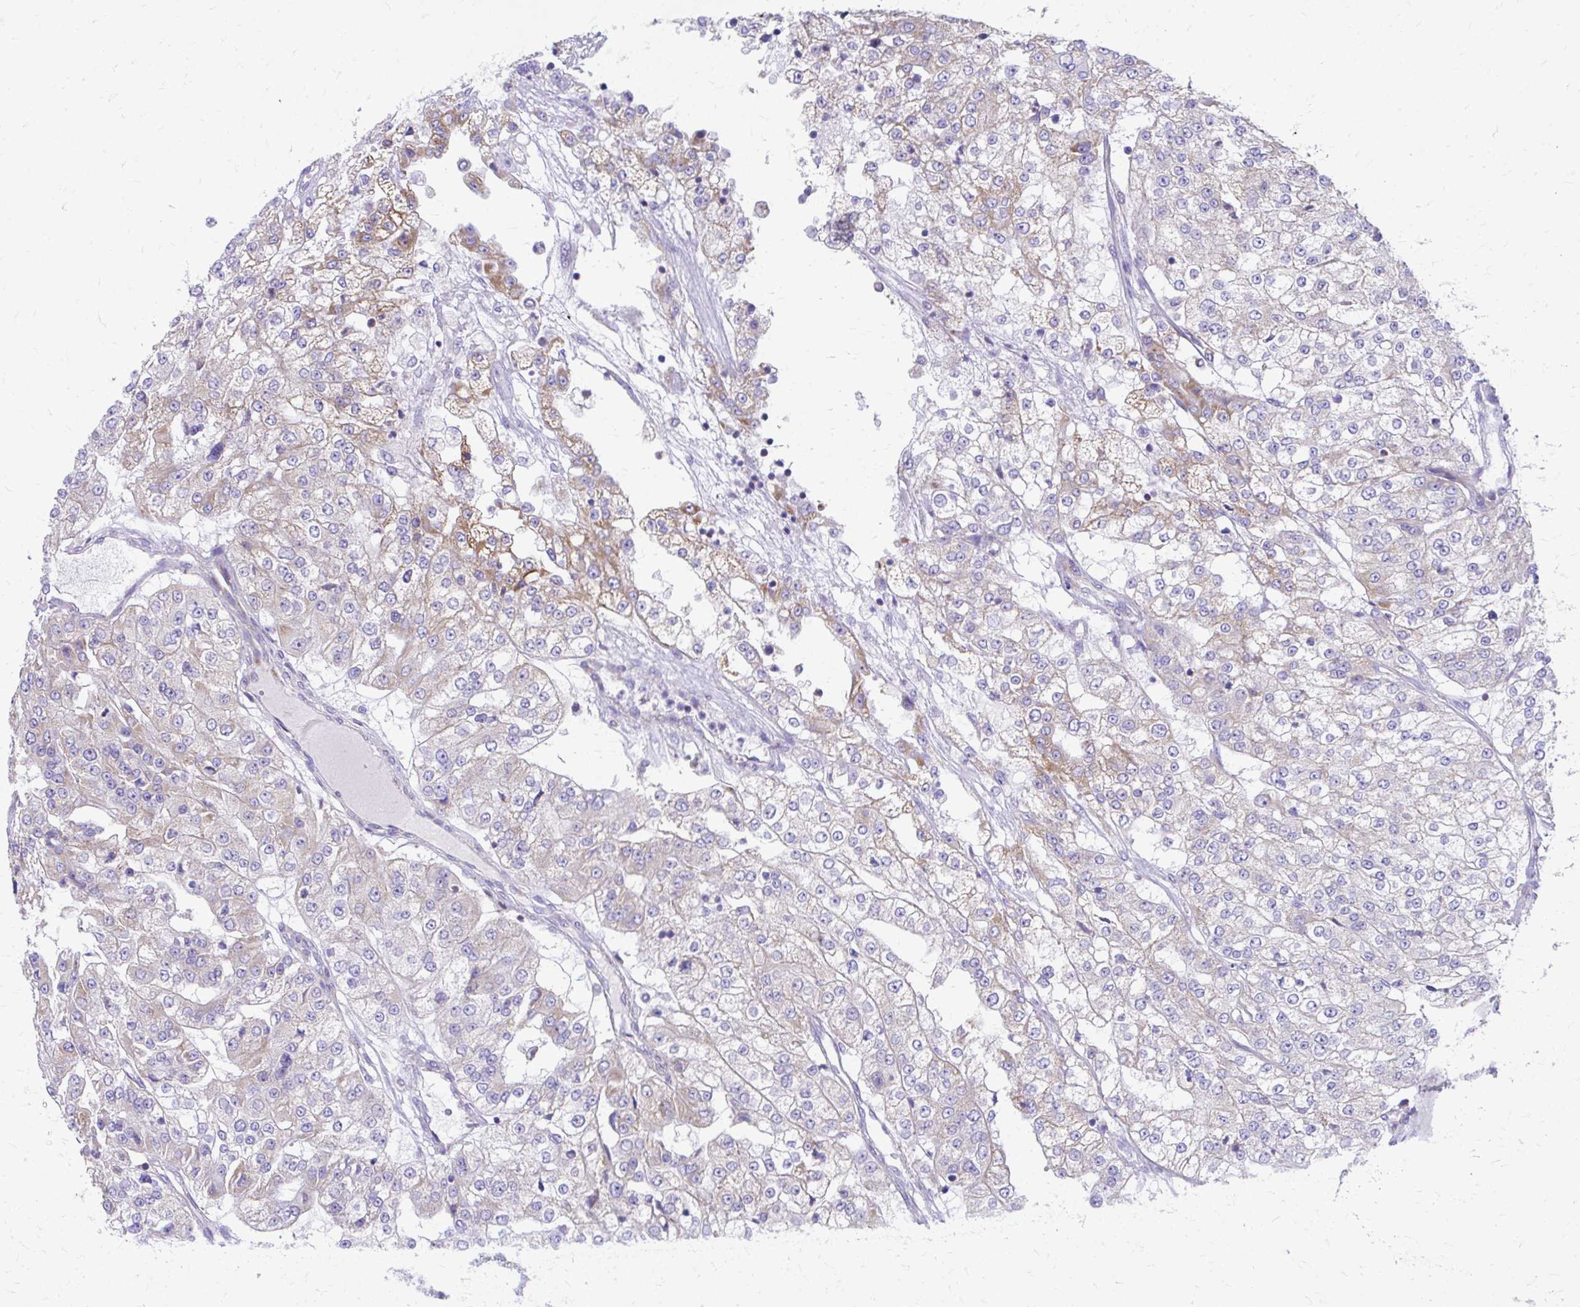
{"staining": {"intensity": "weak", "quantity": "25%-75%", "location": "cytoplasmic/membranous"}, "tissue": "renal cancer", "cell_type": "Tumor cells", "image_type": "cancer", "snomed": [{"axis": "morphology", "description": "Adenocarcinoma, NOS"}, {"axis": "topography", "description": "Kidney"}], "caption": "Weak cytoplasmic/membranous staining is present in approximately 25%-75% of tumor cells in renal adenocarcinoma.", "gene": "MRPL19", "patient": {"sex": "female", "age": 63}}